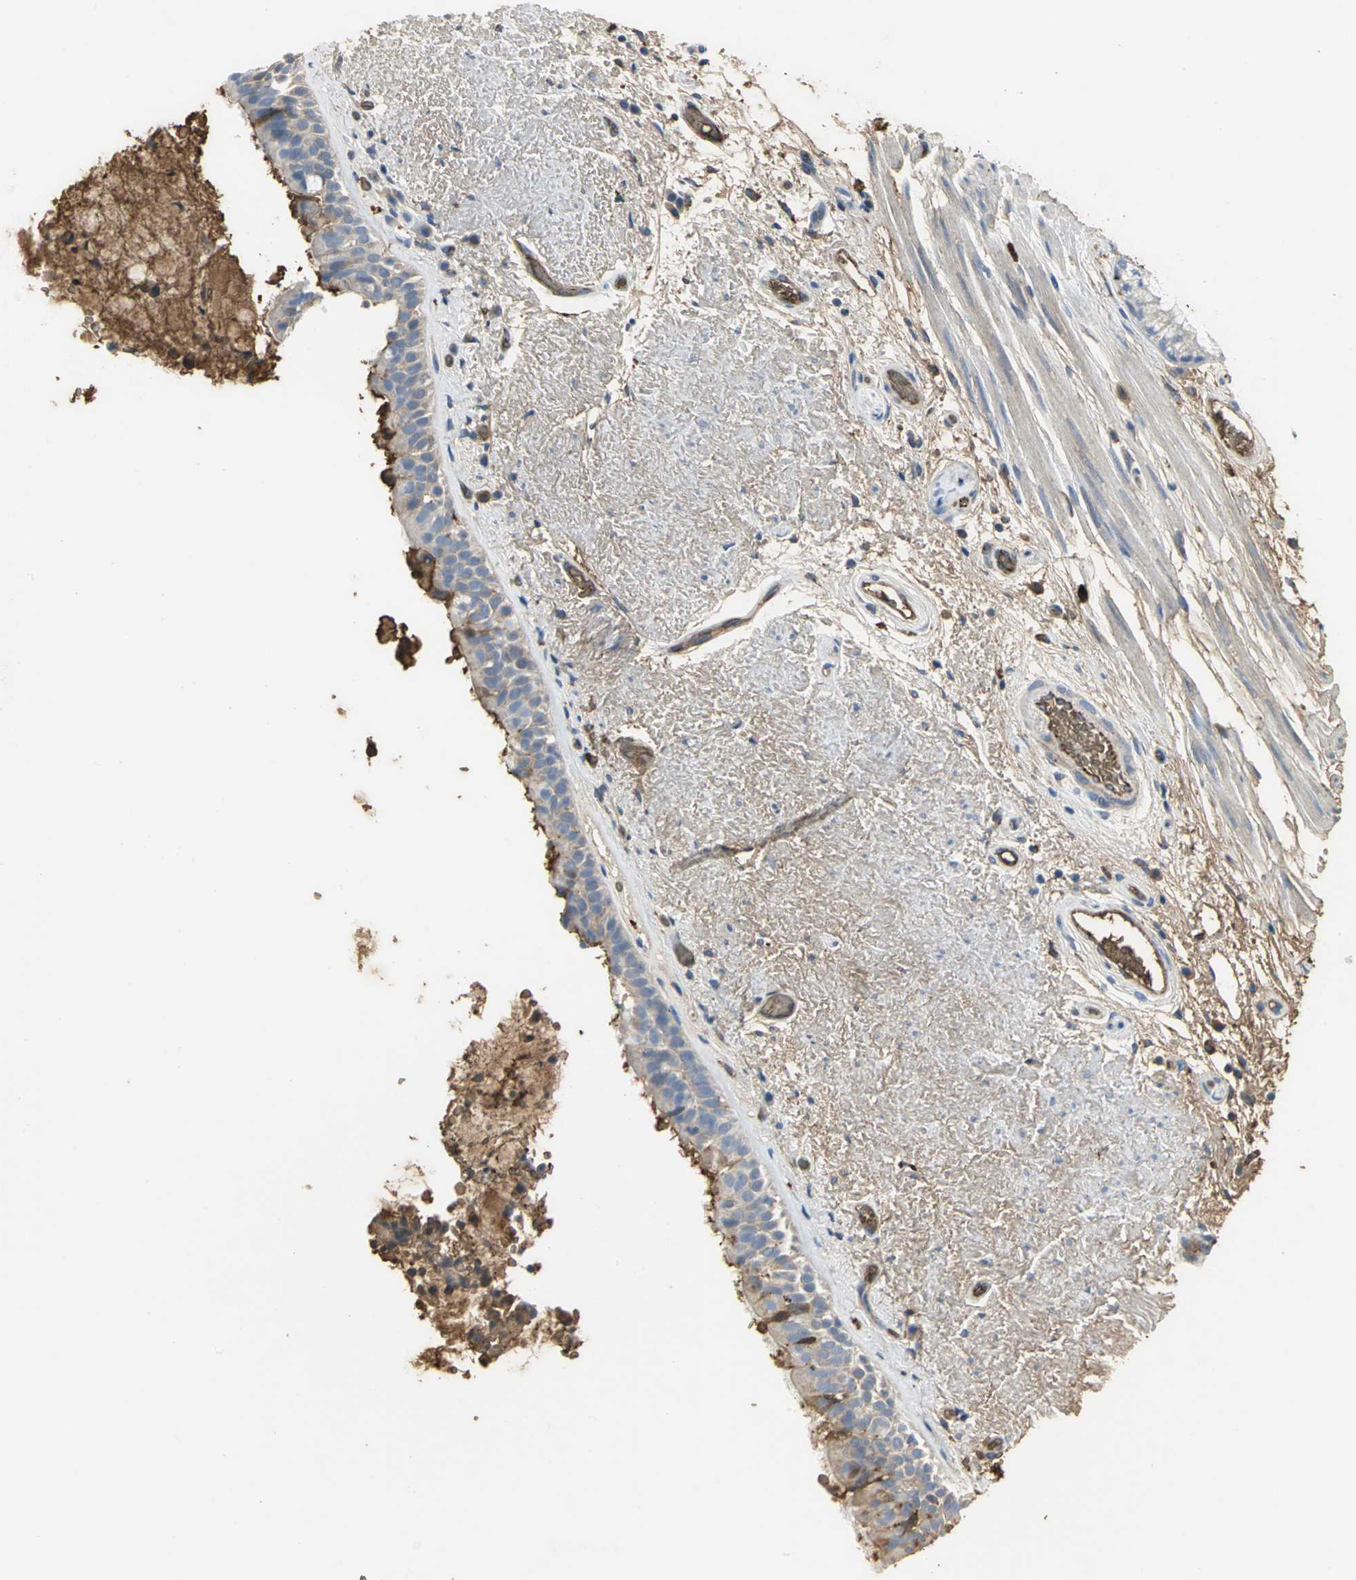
{"staining": {"intensity": "moderate", "quantity": ">75%", "location": "cytoplasmic/membranous"}, "tissue": "bronchus", "cell_type": "Respiratory epithelial cells", "image_type": "normal", "snomed": [{"axis": "morphology", "description": "Normal tissue, NOS"}, {"axis": "topography", "description": "Bronchus"}], "caption": "This histopathology image exhibits IHC staining of benign bronchus, with medium moderate cytoplasmic/membranous expression in approximately >75% of respiratory epithelial cells.", "gene": "TREM1", "patient": {"sex": "female", "age": 54}}